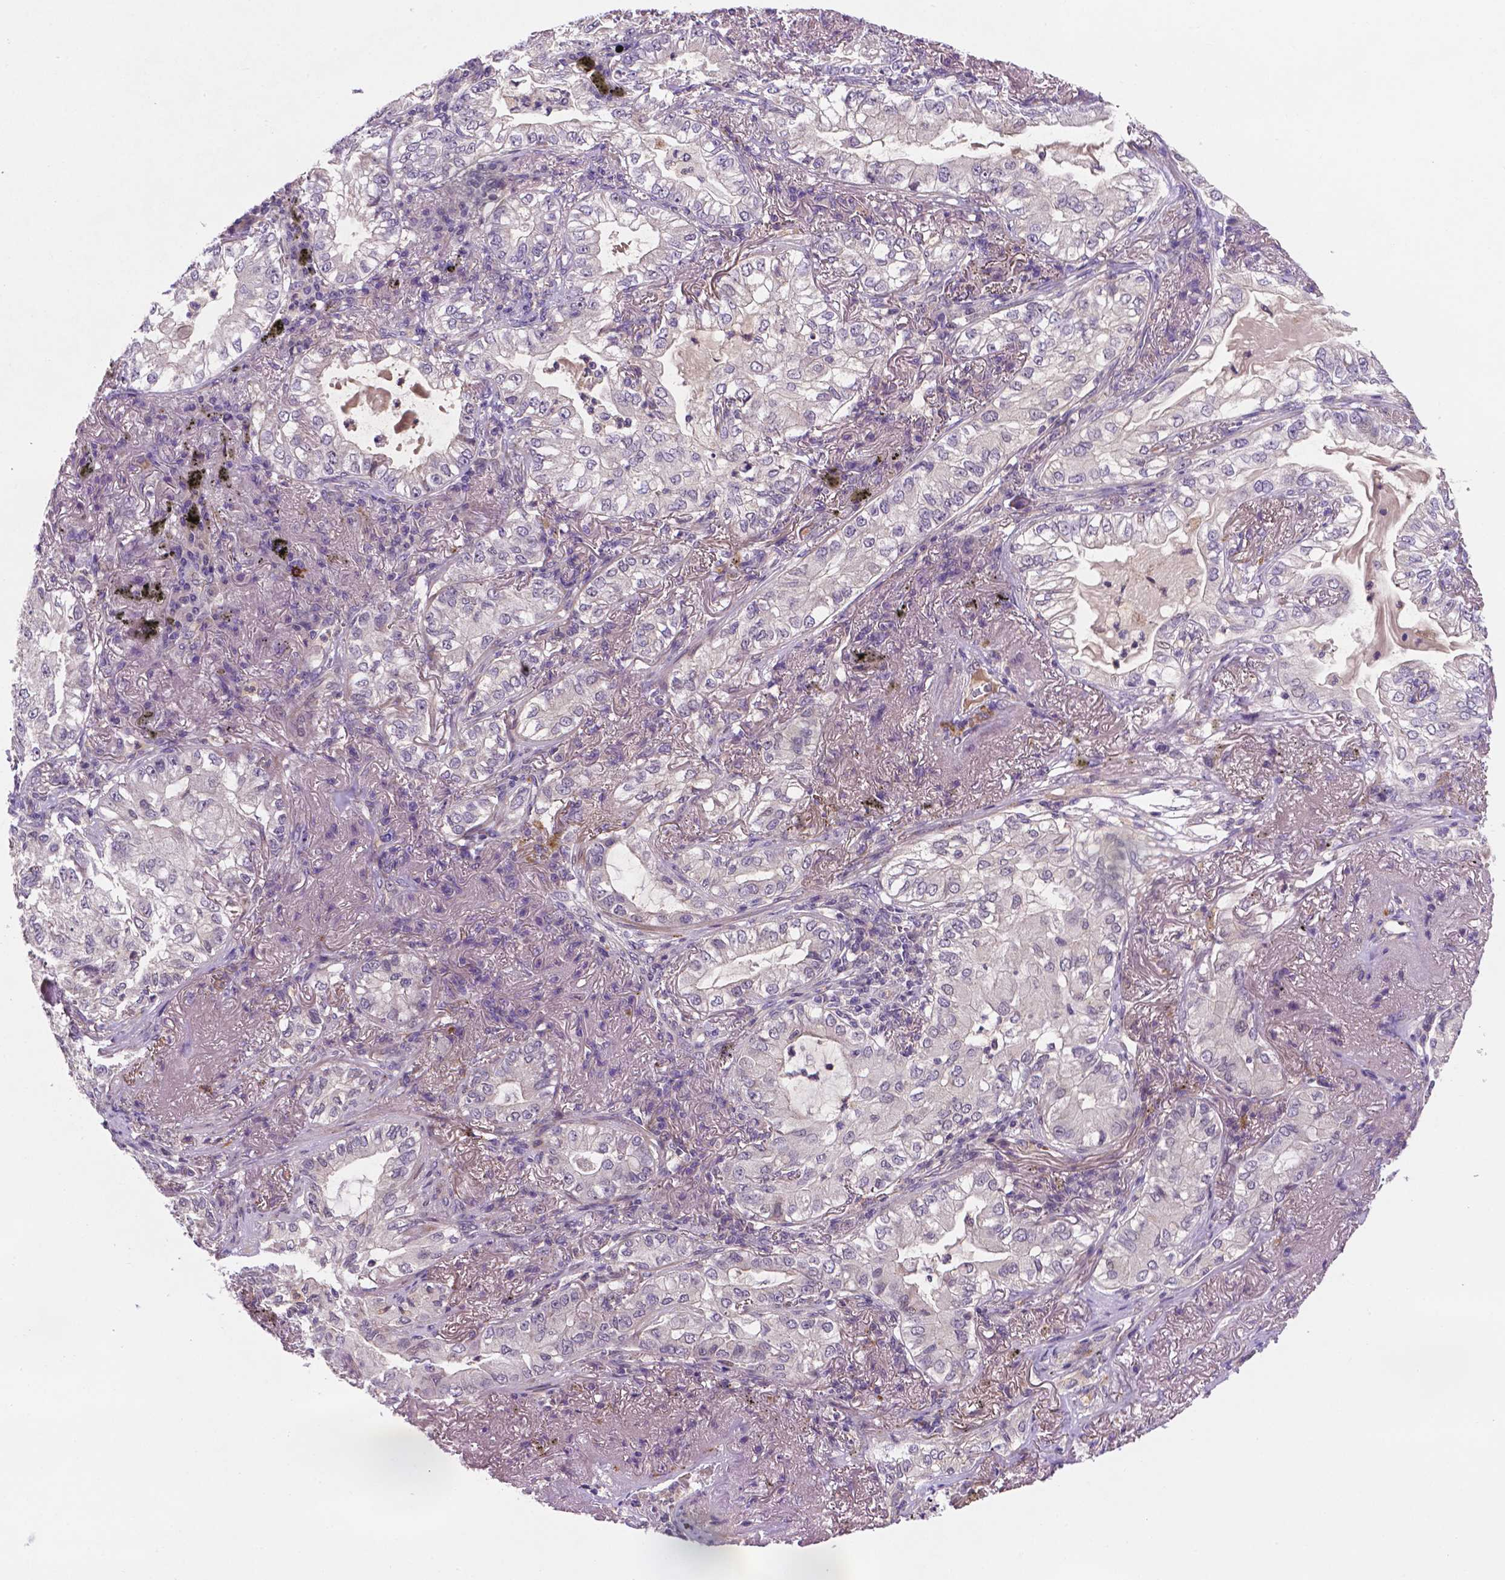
{"staining": {"intensity": "negative", "quantity": "none", "location": "none"}, "tissue": "lung cancer", "cell_type": "Tumor cells", "image_type": "cancer", "snomed": [{"axis": "morphology", "description": "Adenocarcinoma, NOS"}, {"axis": "topography", "description": "Lung"}], "caption": "This histopathology image is of adenocarcinoma (lung) stained with IHC to label a protein in brown with the nuclei are counter-stained blue. There is no positivity in tumor cells.", "gene": "TM4SF20", "patient": {"sex": "female", "age": 73}}